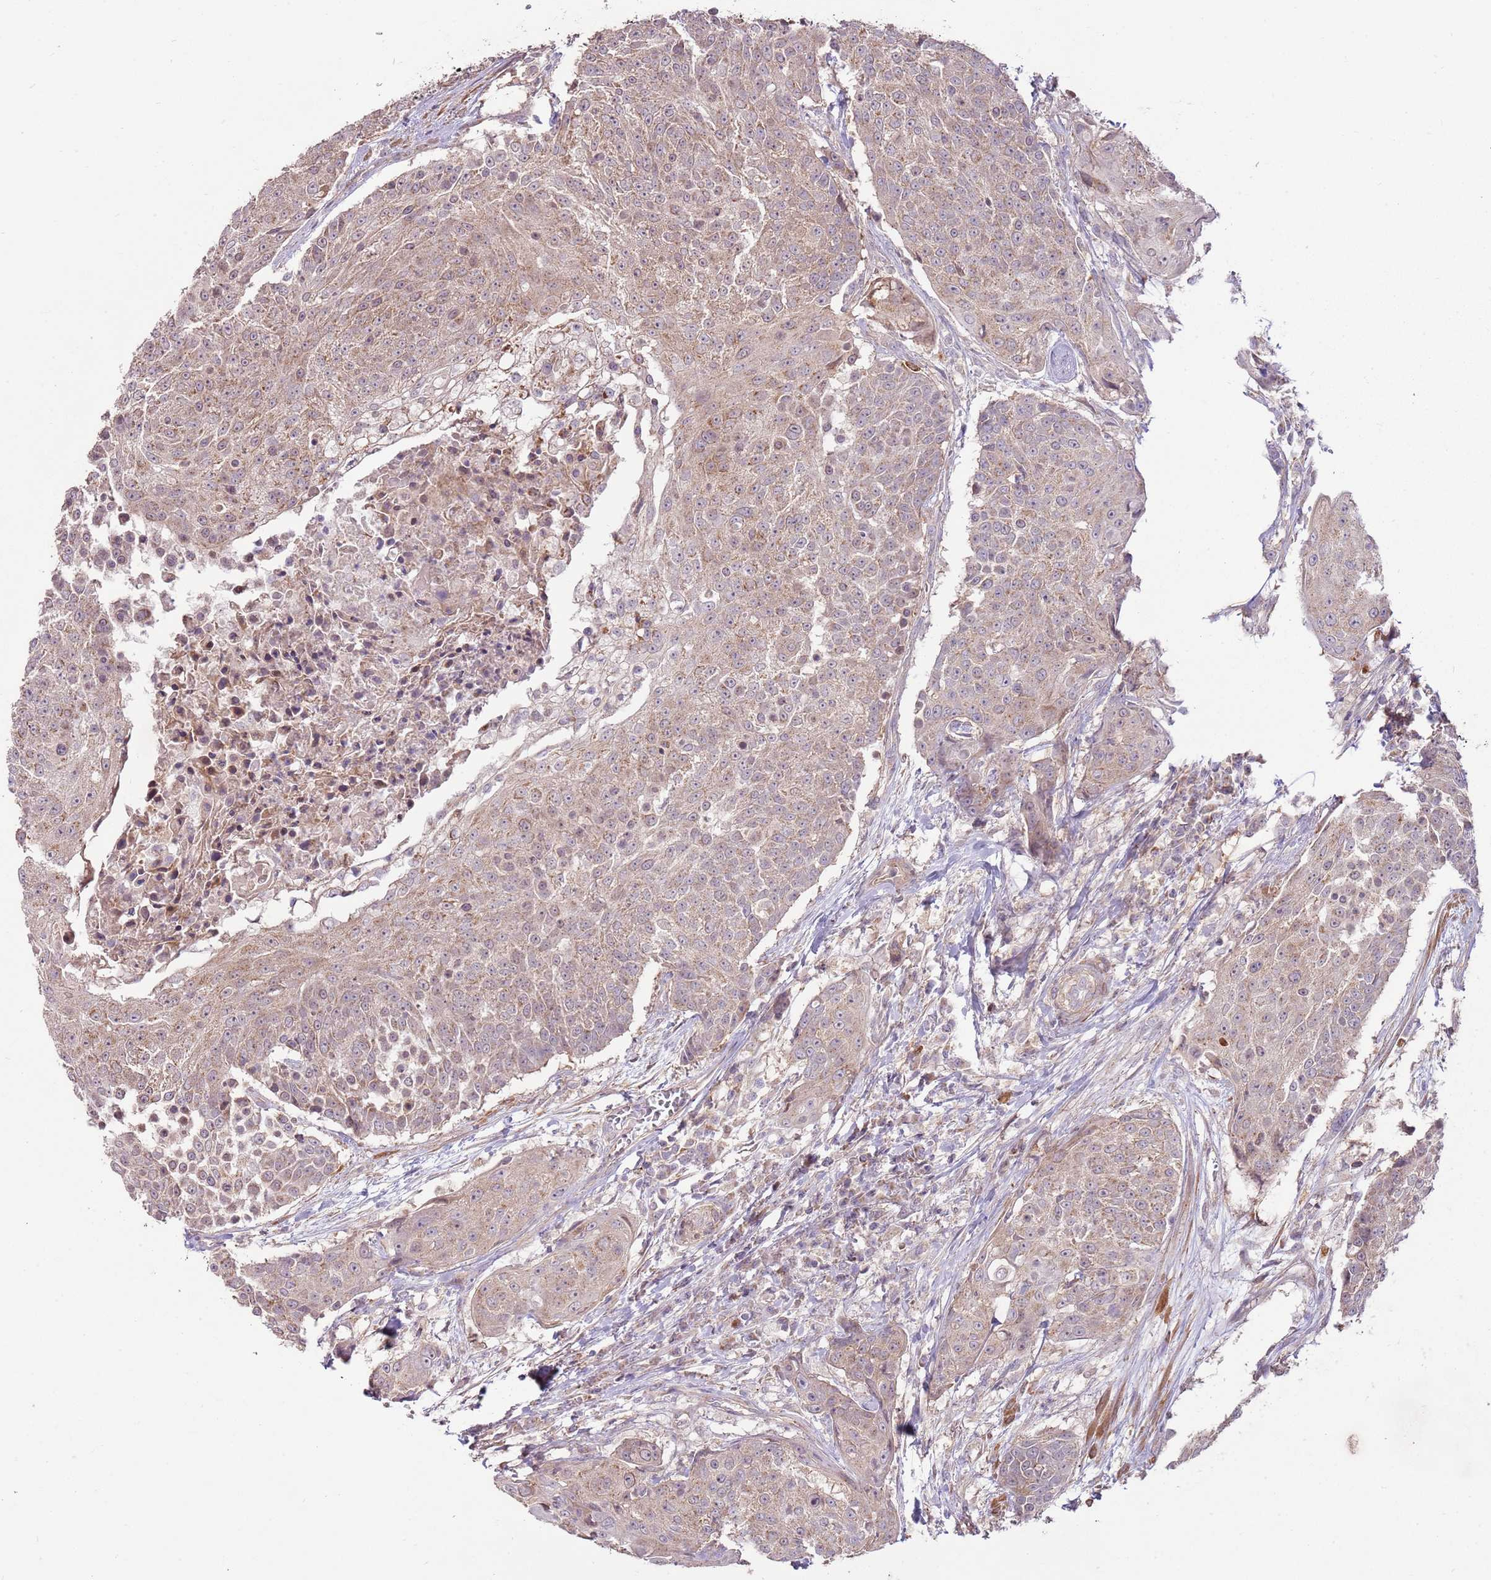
{"staining": {"intensity": "weak", "quantity": ">75%", "location": "cytoplasmic/membranous"}, "tissue": "urothelial cancer", "cell_type": "Tumor cells", "image_type": "cancer", "snomed": [{"axis": "morphology", "description": "Urothelial carcinoma, High grade"}, {"axis": "topography", "description": "Urinary bladder"}], "caption": "Immunohistochemistry (DAB (3,3'-diaminobenzidine)) staining of human urothelial cancer displays weak cytoplasmic/membranous protein expression in about >75% of tumor cells.", "gene": "SPATA31D1", "patient": {"sex": "female", "age": 63}}